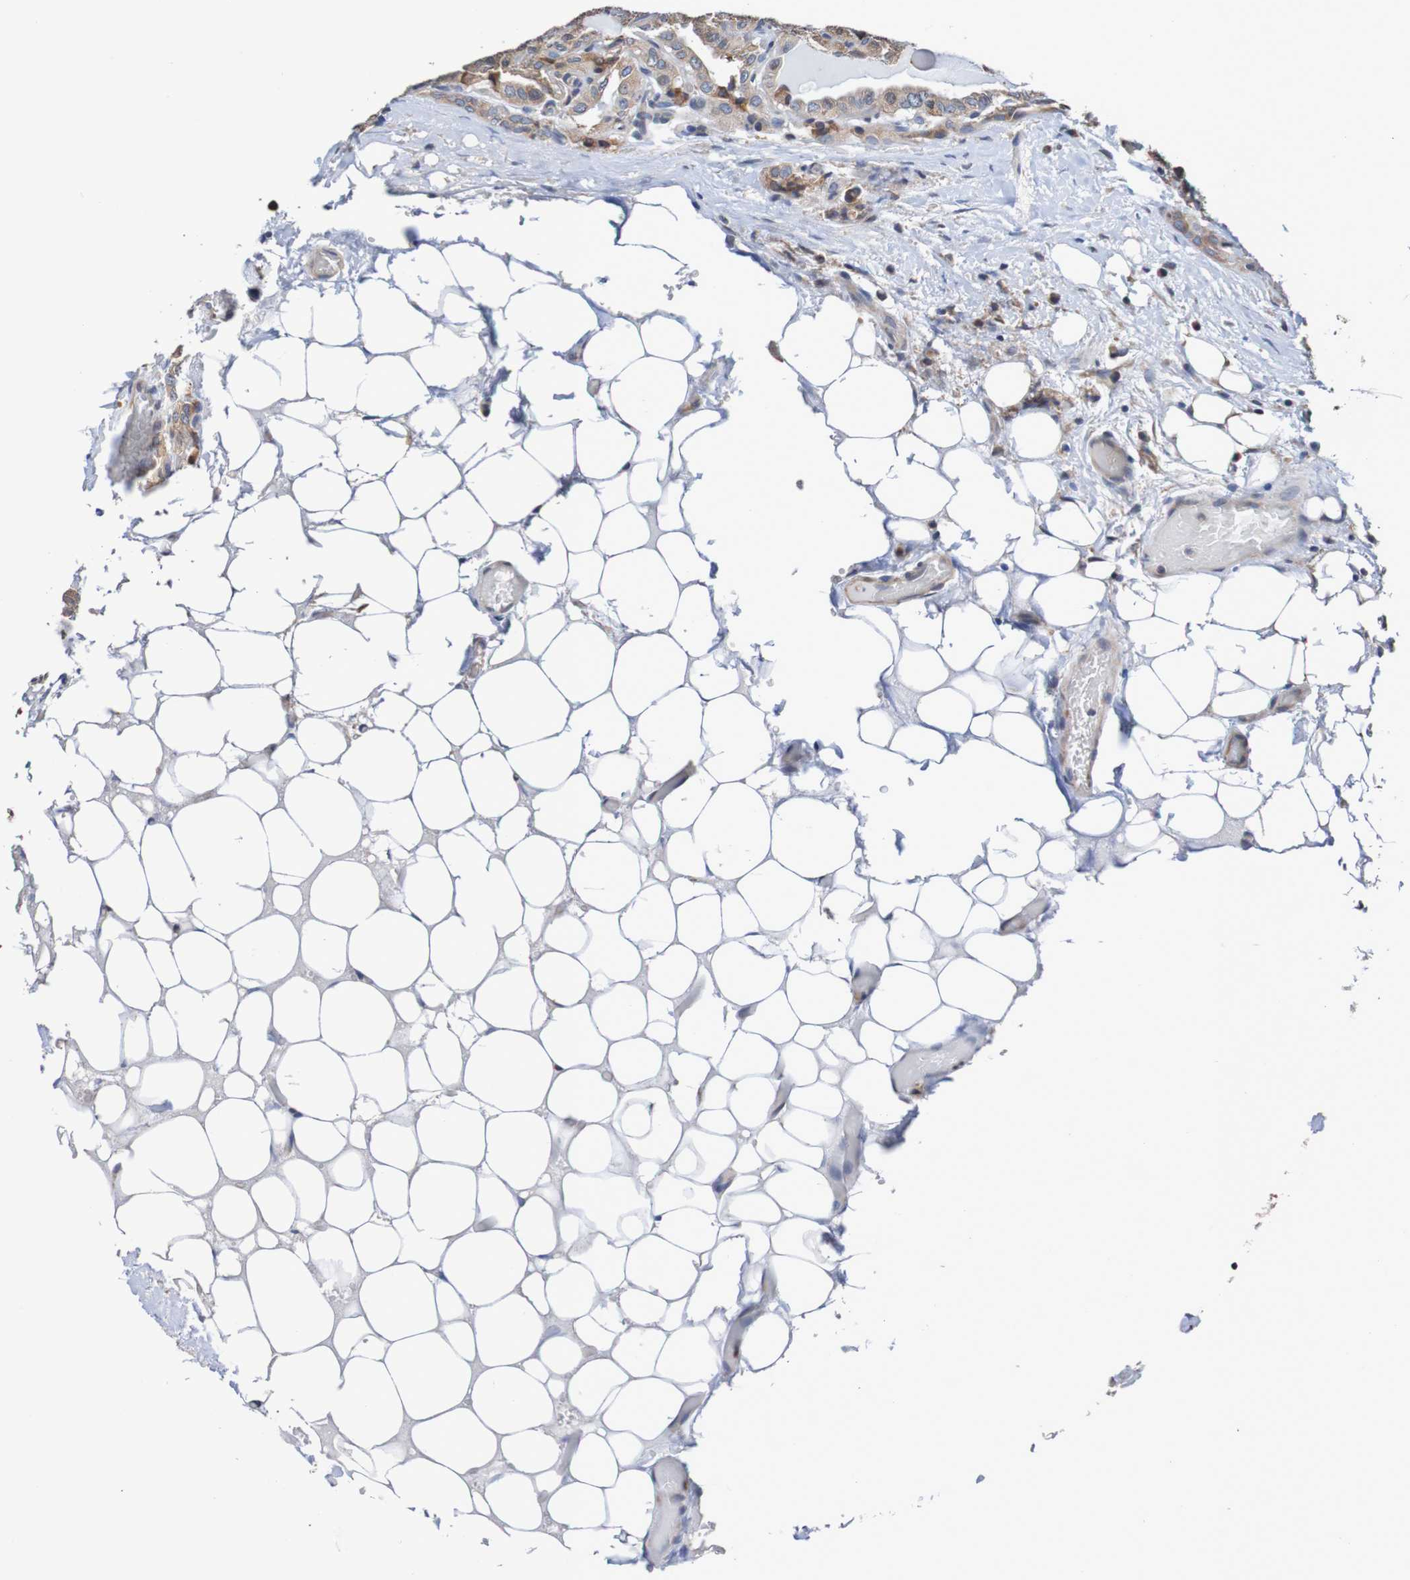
{"staining": {"intensity": "weak", "quantity": ">75%", "location": "cytoplasmic/membranous"}, "tissue": "thyroid cancer", "cell_type": "Tumor cells", "image_type": "cancer", "snomed": [{"axis": "morphology", "description": "Papillary adenocarcinoma, NOS"}, {"axis": "topography", "description": "Thyroid gland"}], "caption": "This micrograph displays IHC staining of human thyroid papillary adenocarcinoma, with low weak cytoplasmic/membranous positivity in approximately >75% of tumor cells.", "gene": "FIBP", "patient": {"sex": "male", "age": 77}}